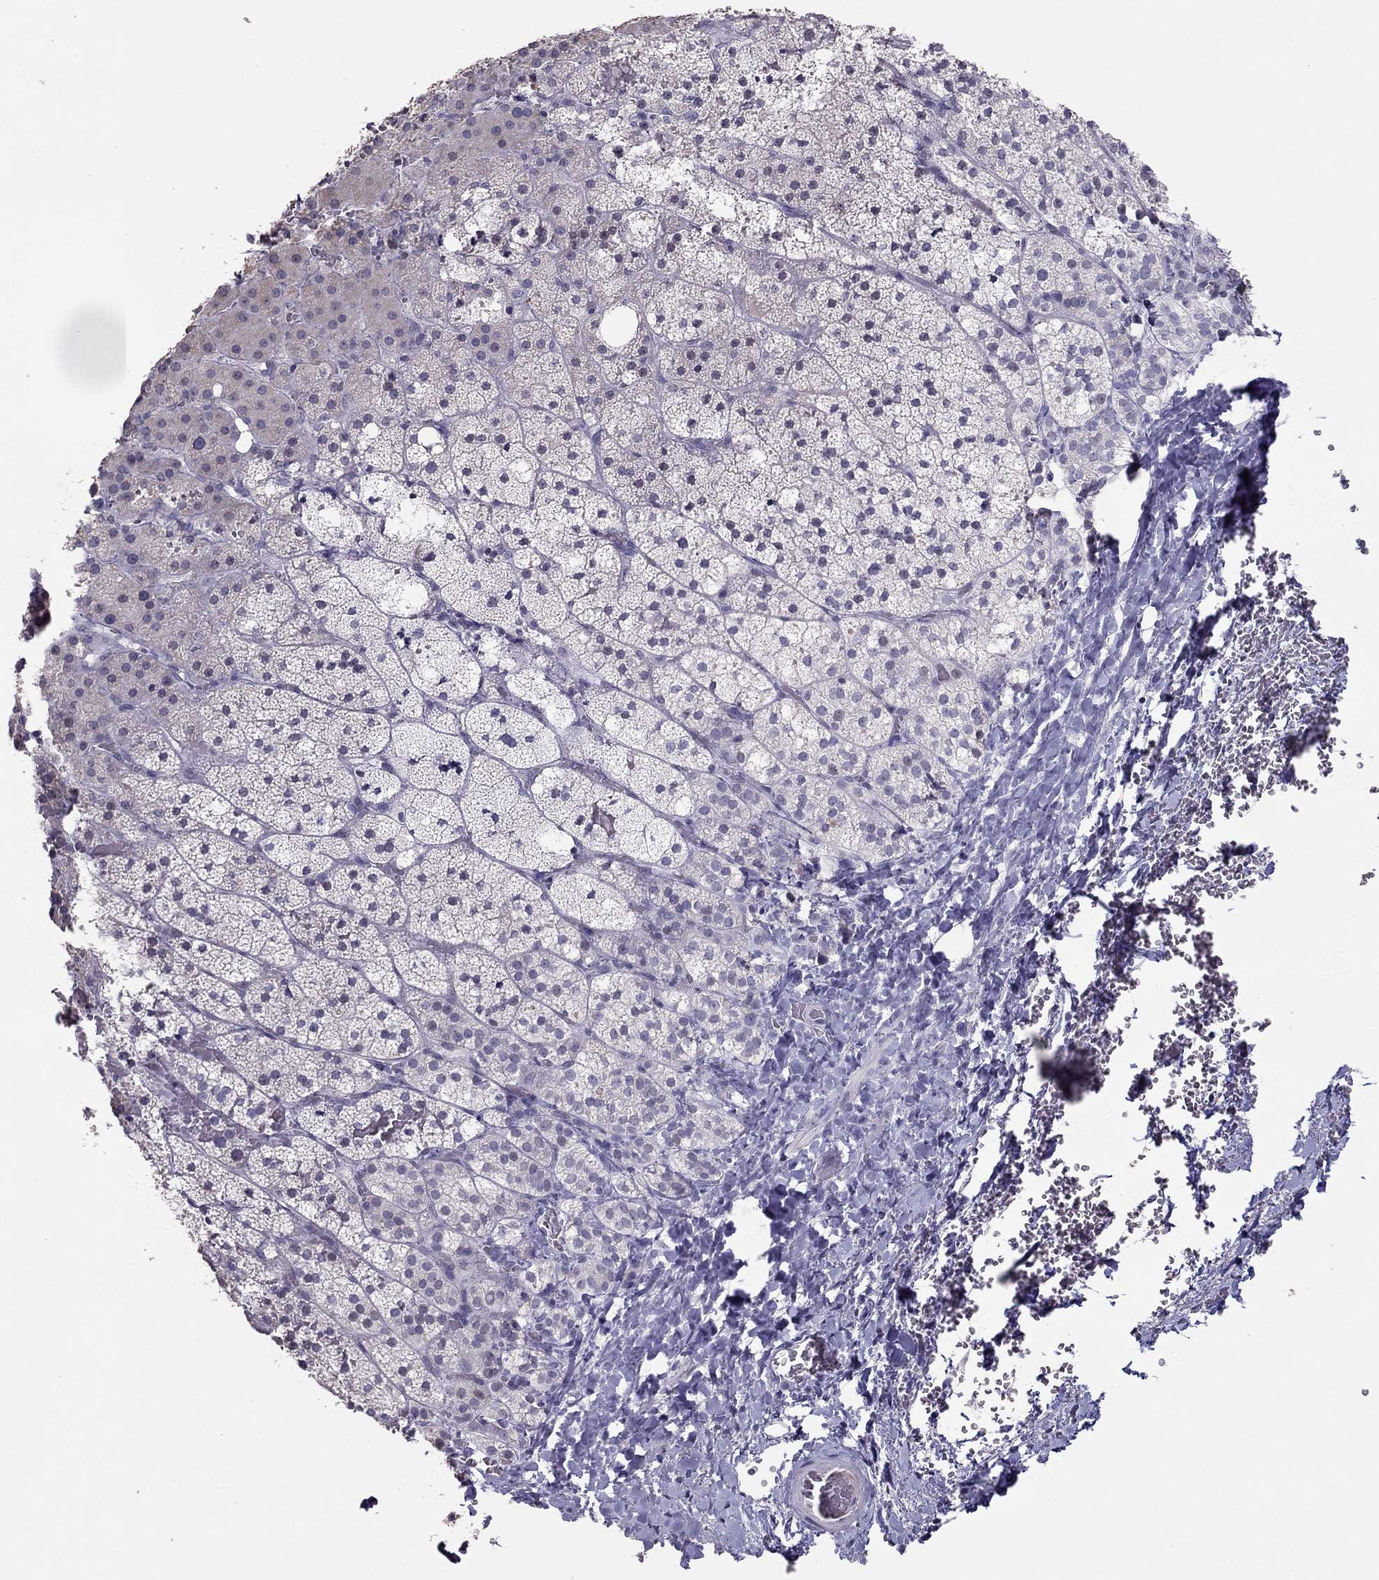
{"staining": {"intensity": "negative", "quantity": "none", "location": "none"}, "tissue": "adrenal gland", "cell_type": "Glandular cells", "image_type": "normal", "snomed": [{"axis": "morphology", "description": "Normal tissue, NOS"}, {"axis": "topography", "description": "Adrenal gland"}], "caption": "Immunohistochemistry (IHC) of unremarkable human adrenal gland demonstrates no positivity in glandular cells. (DAB (3,3'-diaminobenzidine) immunohistochemistry (IHC) visualized using brightfield microscopy, high magnification).", "gene": "TSHB", "patient": {"sex": "male", "age": 53}}